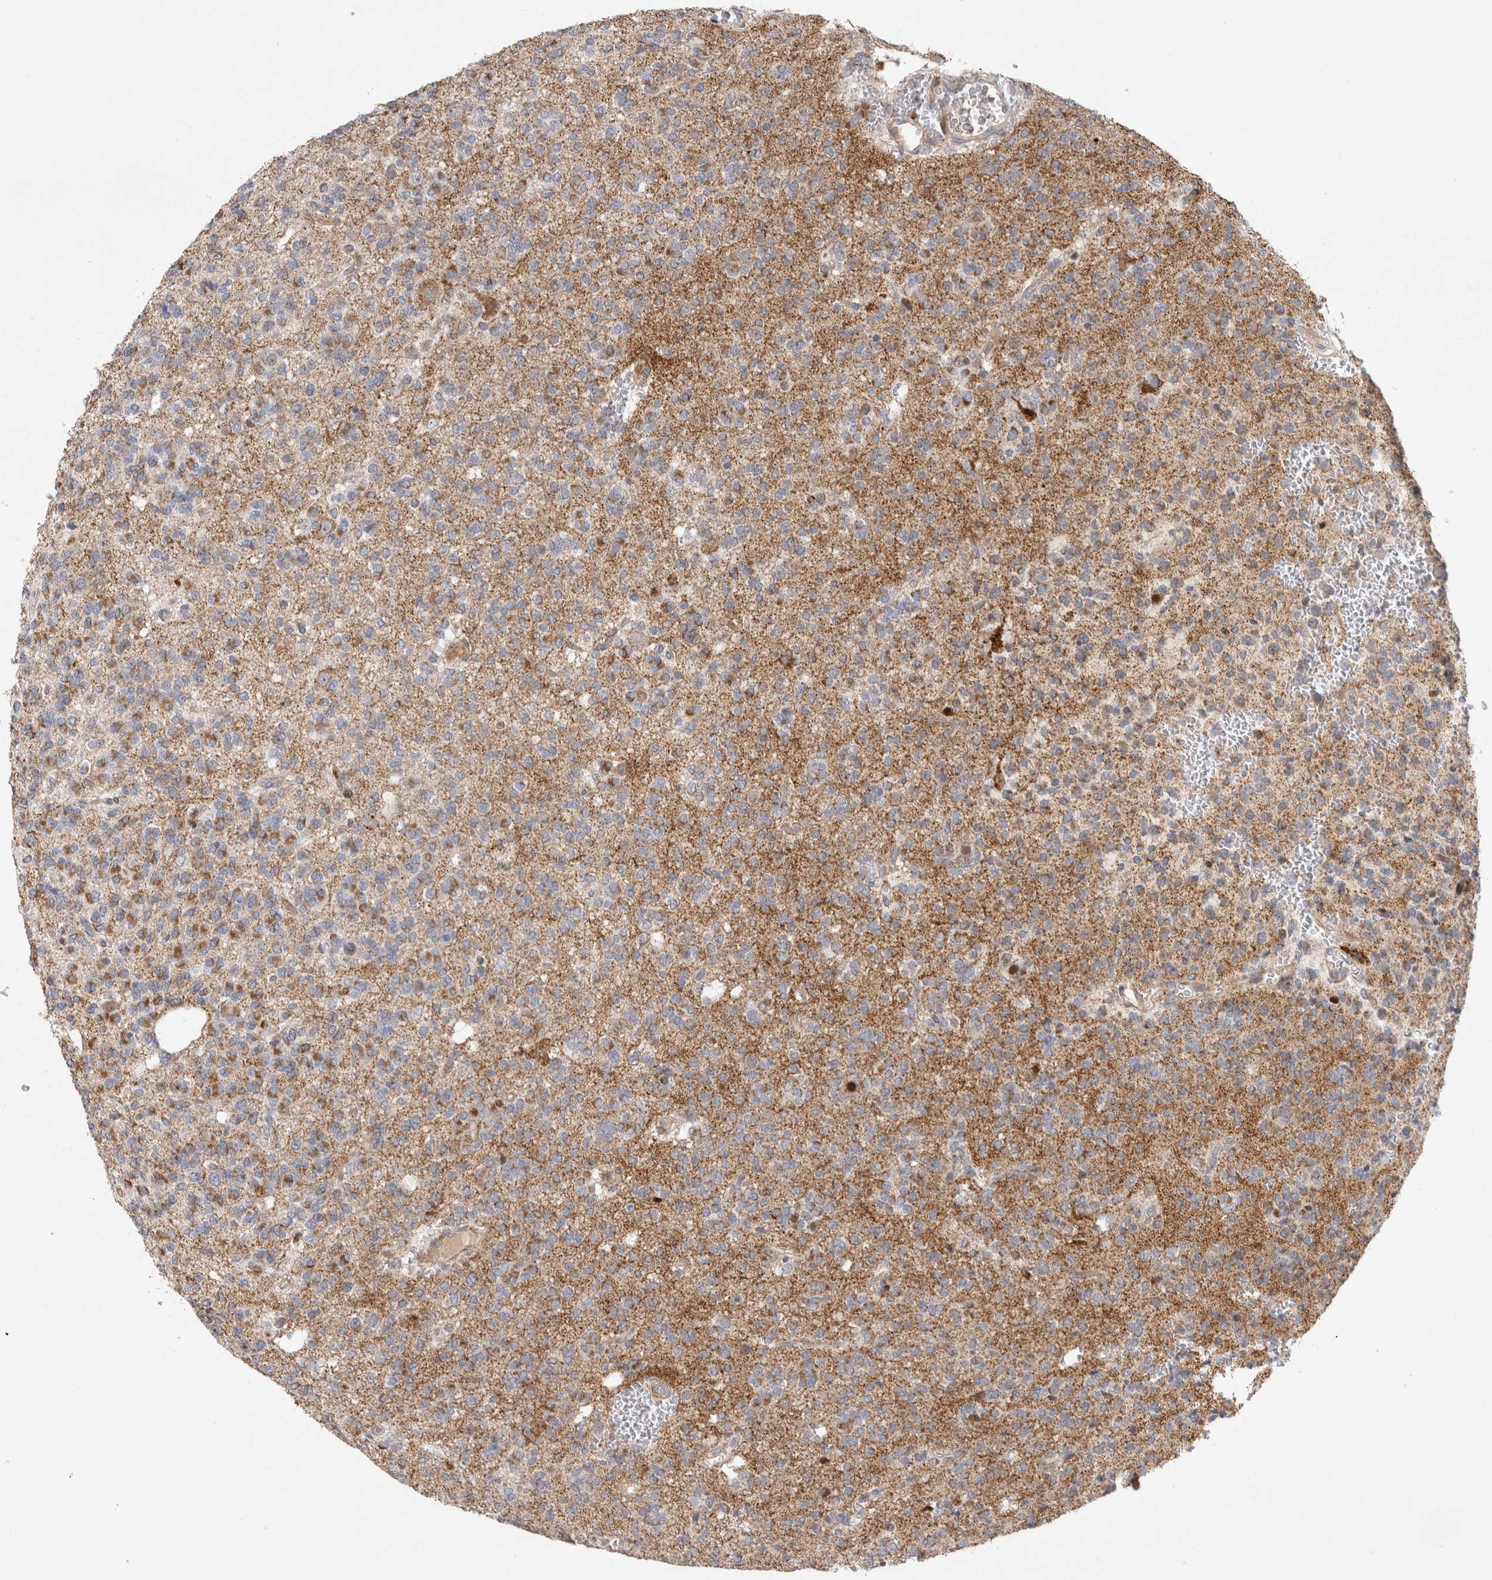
{"staining": {"intensity": "moderate", "quantity": "<25%", "location": "cytoplasmic/membranous"}, "tissue": "glioma", "cell_type": "Tumor cells", "image_type": "cancer", "snomed": [{"axis": "morphology", "description": "Glioma, malignant, Low grade"}, {"axis": "topography", "description": "Brain"}], "caption": "Immunohistochemical staining of human malignant glioma (low-grade) exhibits low levels of moderate cytoplasmic/membranous protein staining in about <25% of tumor cells.", "gene": "RBM48", "patient": {"sex": "male", "age": 38}}